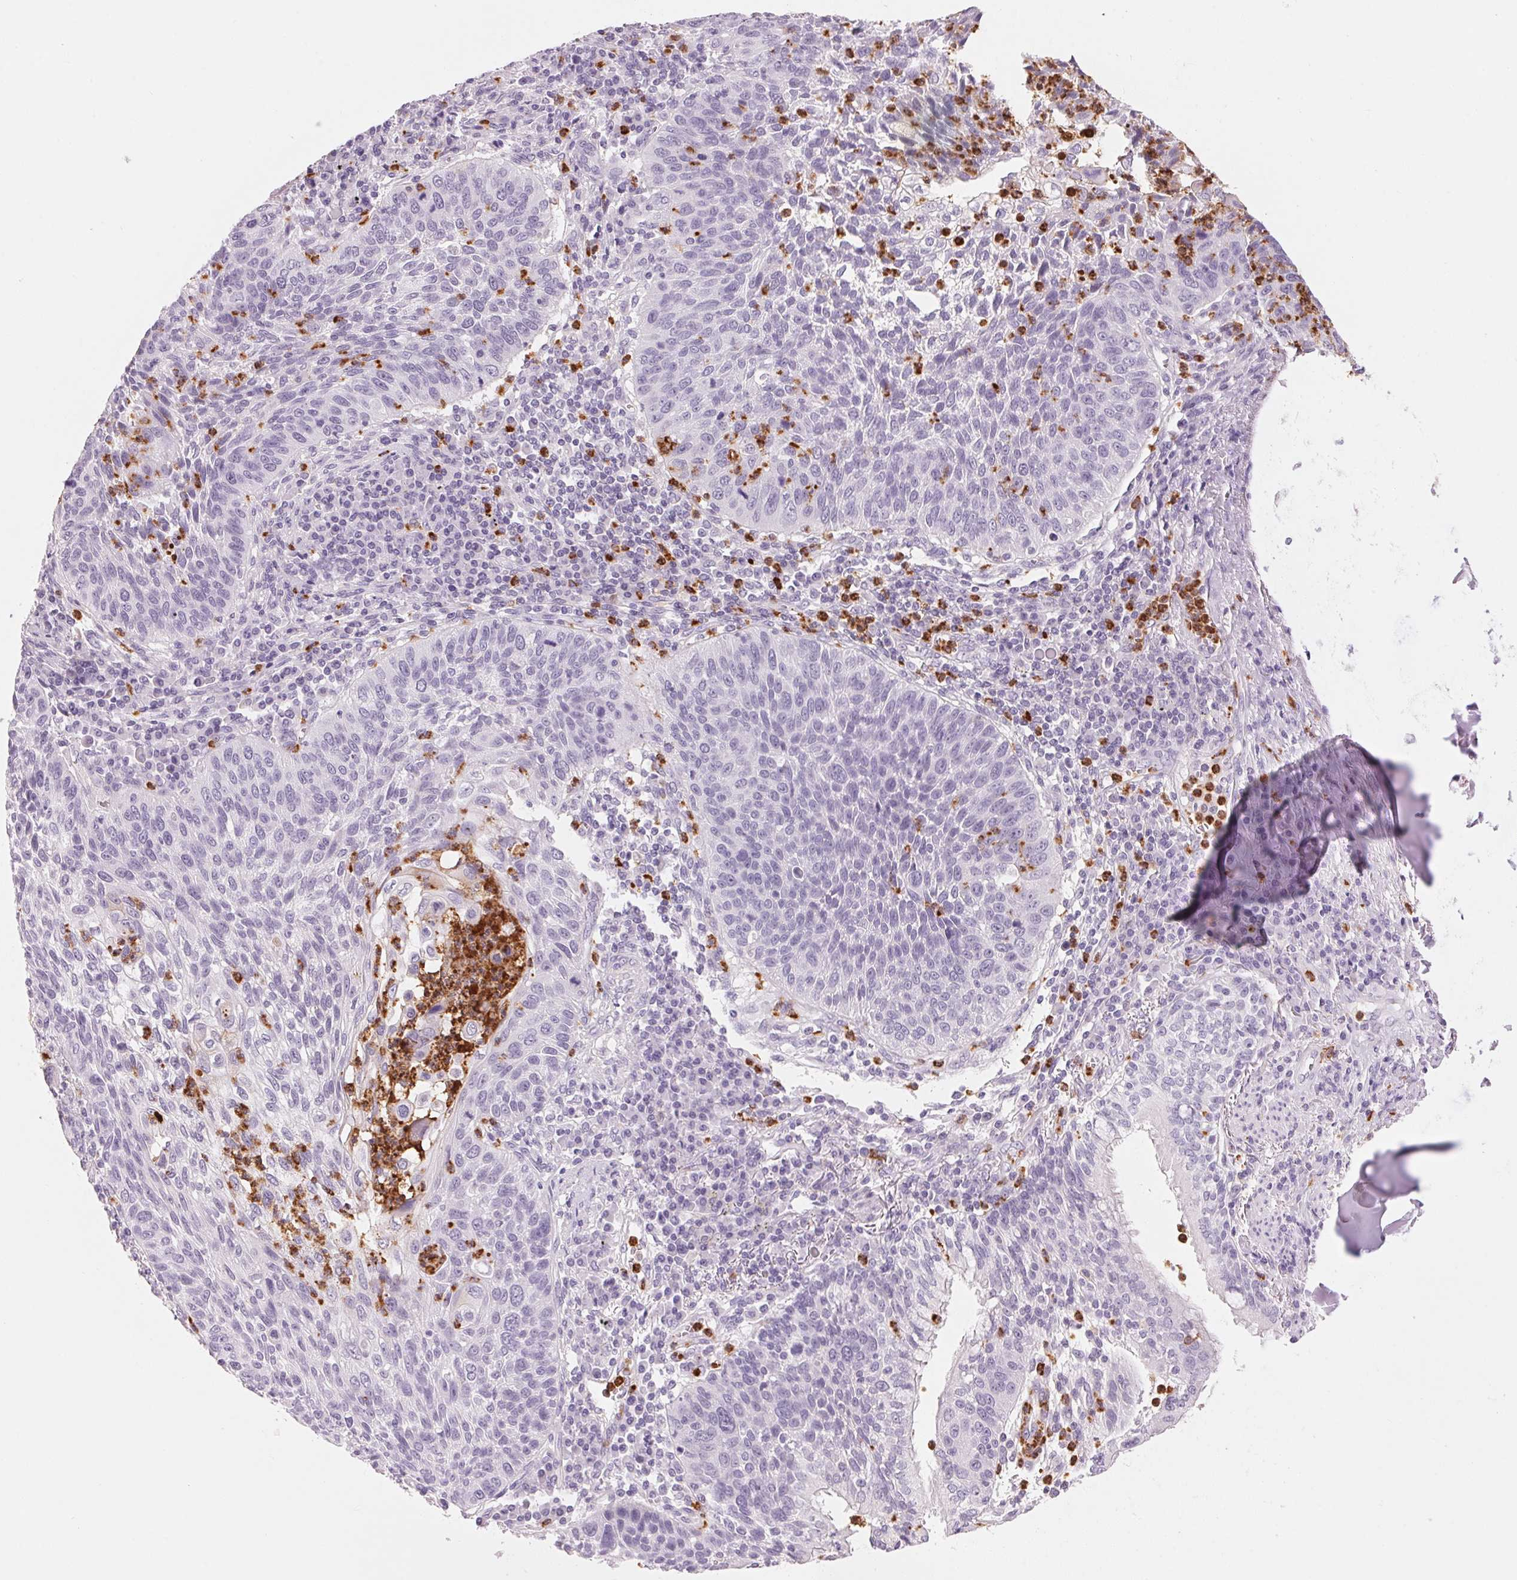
{"staining": {"intensity": "negative", "quantity": "none", "location": "none"}, "tissue": "lung cancer", "cell_type": "Tumor cells", "image_type": "cancer", "snomed": [{"axis": "morphology", "description": "Squamous cell carcinoma, NOS"}, {"axis": "morphology", "description": "Squamous cell carcinoma, metastatic, NOS"}, {"axis": "topography", "description": "Lung"}, {"axis": "topography", "description": "Pleura, NOS"}], "caption": "This image is of lung squamous cell carcinoma stained with immunohistochemistry (IHC) to label a protein in brown with the nuclei are counter-stained blue. There is no staining in tumor cells.", "gene": "KLK7", "patient": {"sex": "male", "age": 72}}